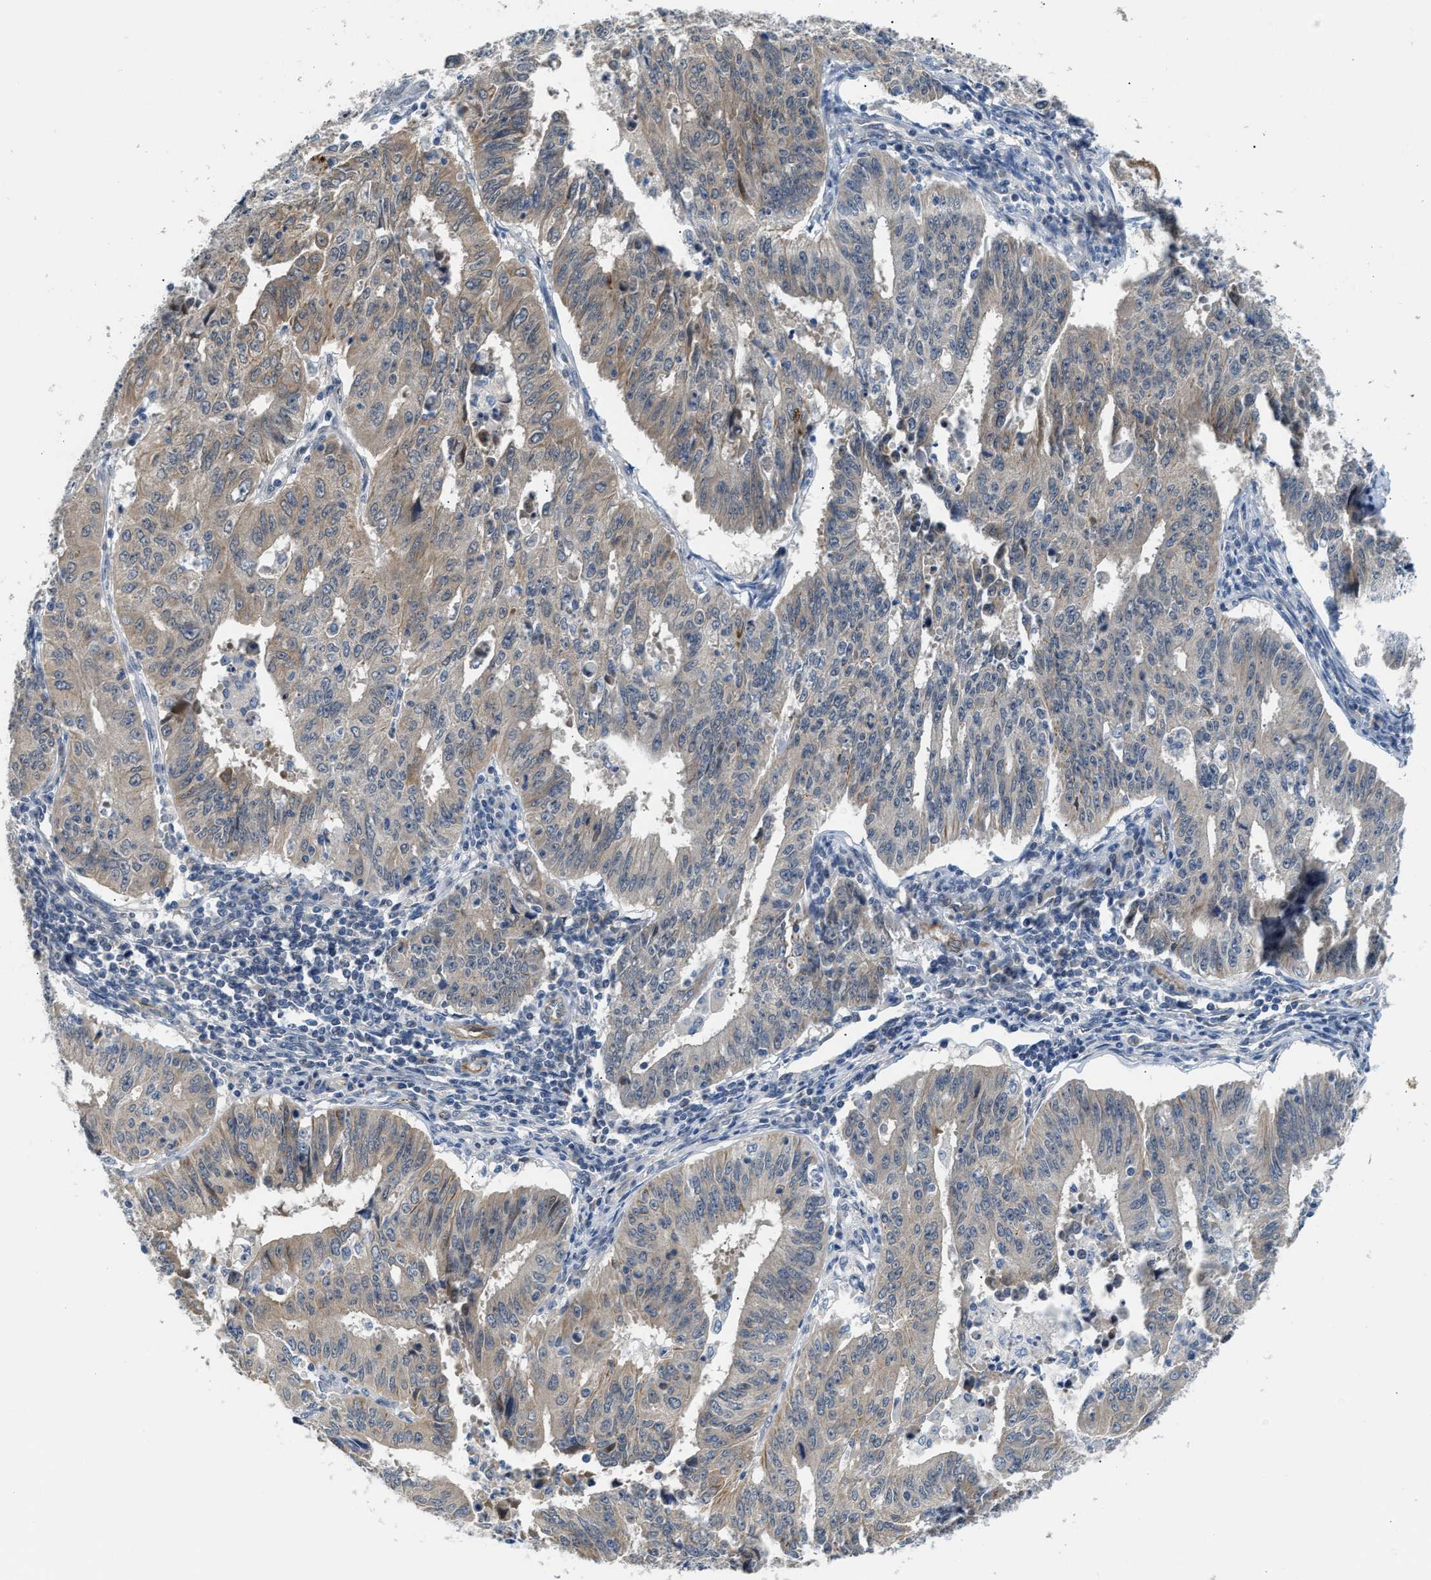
{"staining": {"intensity": "weak", "quantity": ">75%", "location": "cytoplasmic/membranous"}, "tissue": "endometrial cancer", "cell_type": "Tumor cells", "image_type": "cancer", "snomed": [{"axis": "morphology", "description": "Adenocarcinoma, NOS"}, {"axis": "topography", "description": "Endometrium"}], "caption": "Human adenocarcinoma (endometrial) stained with a protein marker demonstrates weak staining in tumor cells.", "gene": "PPM1H", "patient": {"sex": "female", "age": 42}}